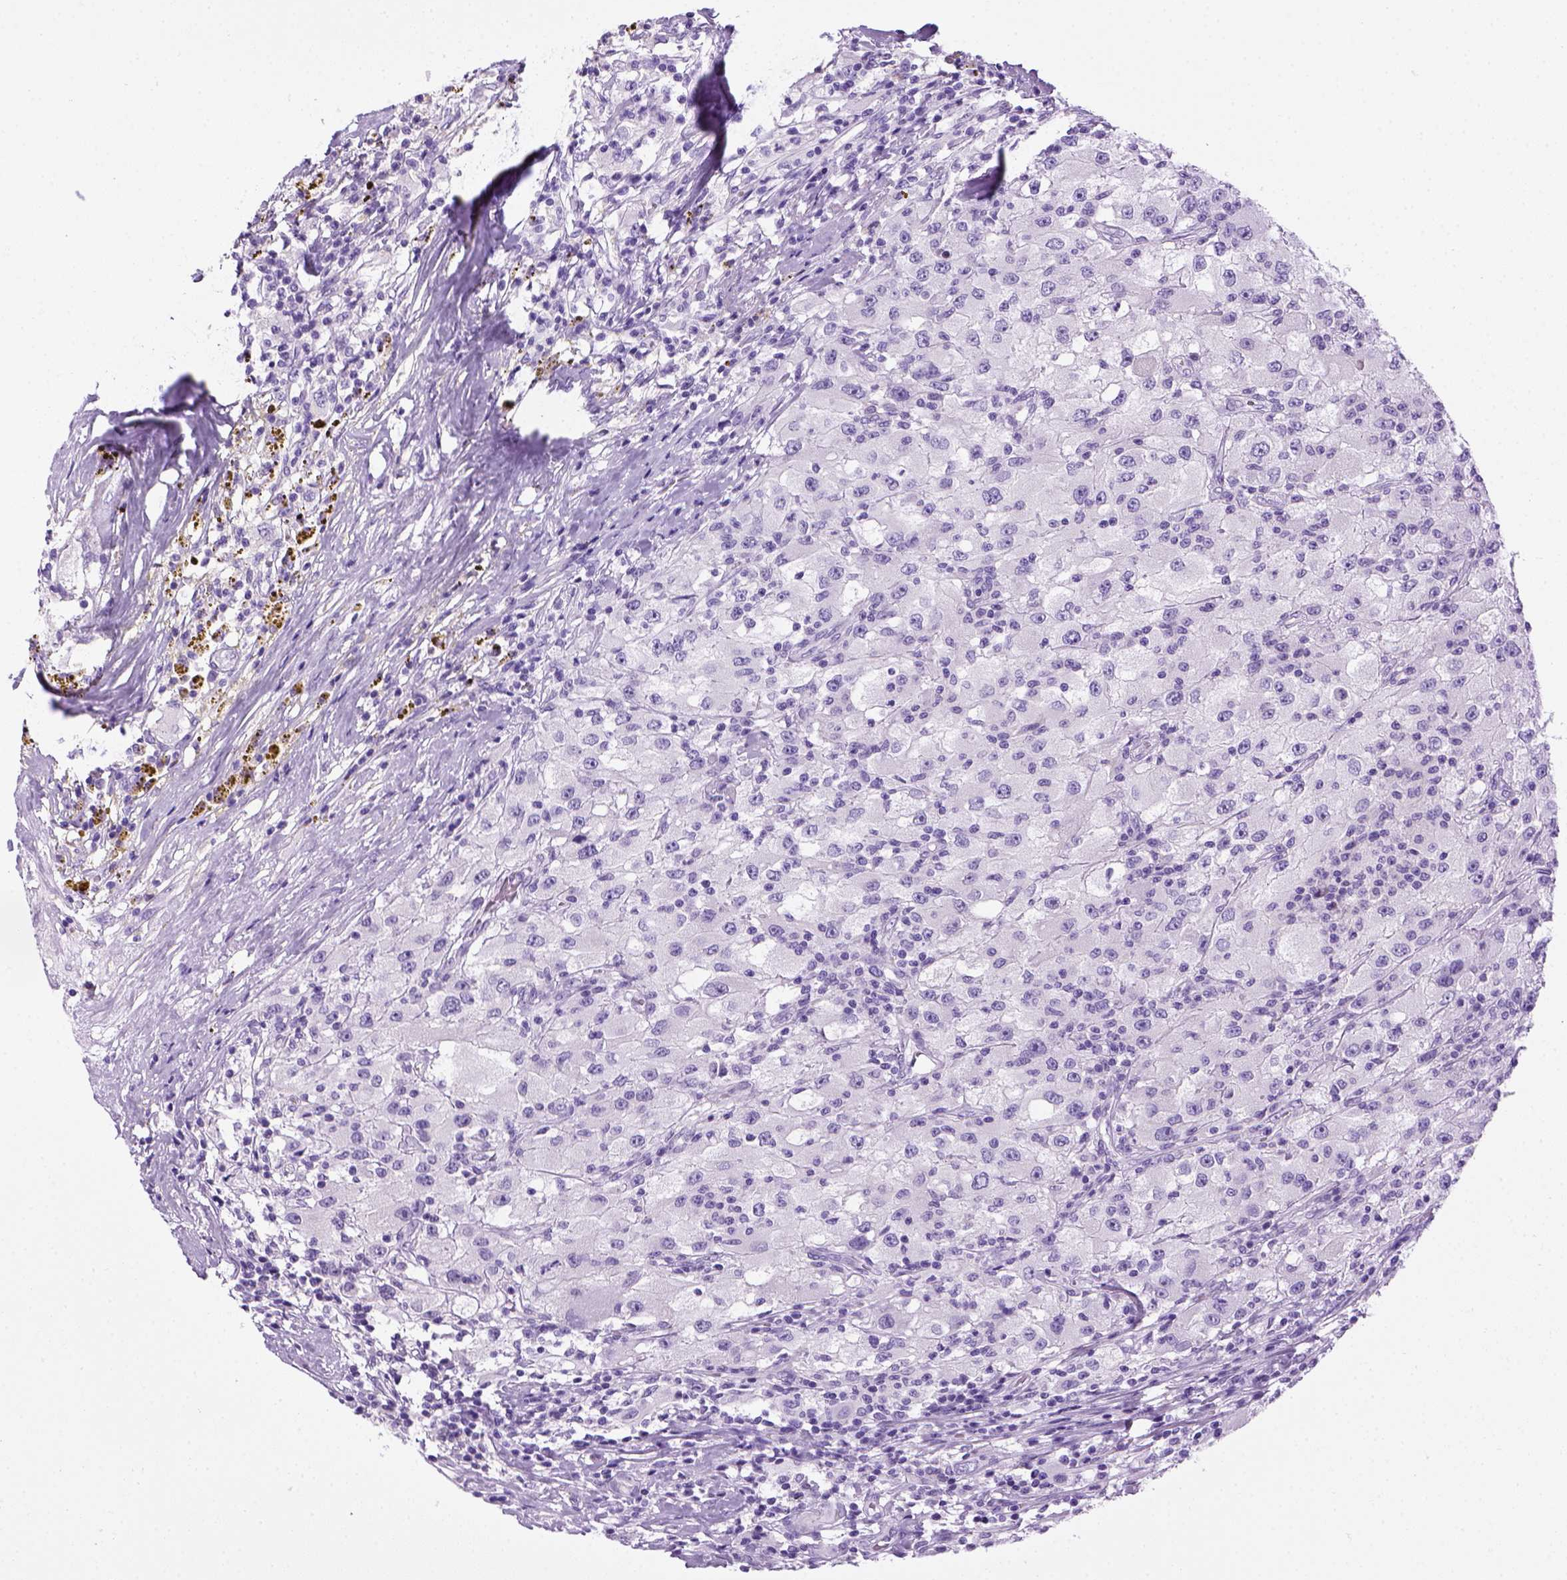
{"staining": {"intensity": "negative", "quantity": "none", "location": "none"}, "tissue": "renal cancer", "cell_type": "Tumor cells", "image_type": "cancer", "snomed": [{"axis": "morphology", "description": "Adenocarcinoma, NOS"}, {"axis": "topography", "description": "Kidney"}], "caption": "Renal cancer was stained to show a protein in brown. There is no significant expression in tumor cells. (DAB immunohistochemistry, high magnification).", "gene": "SGCG", "patient": {"sex": "female", "age": 67}}